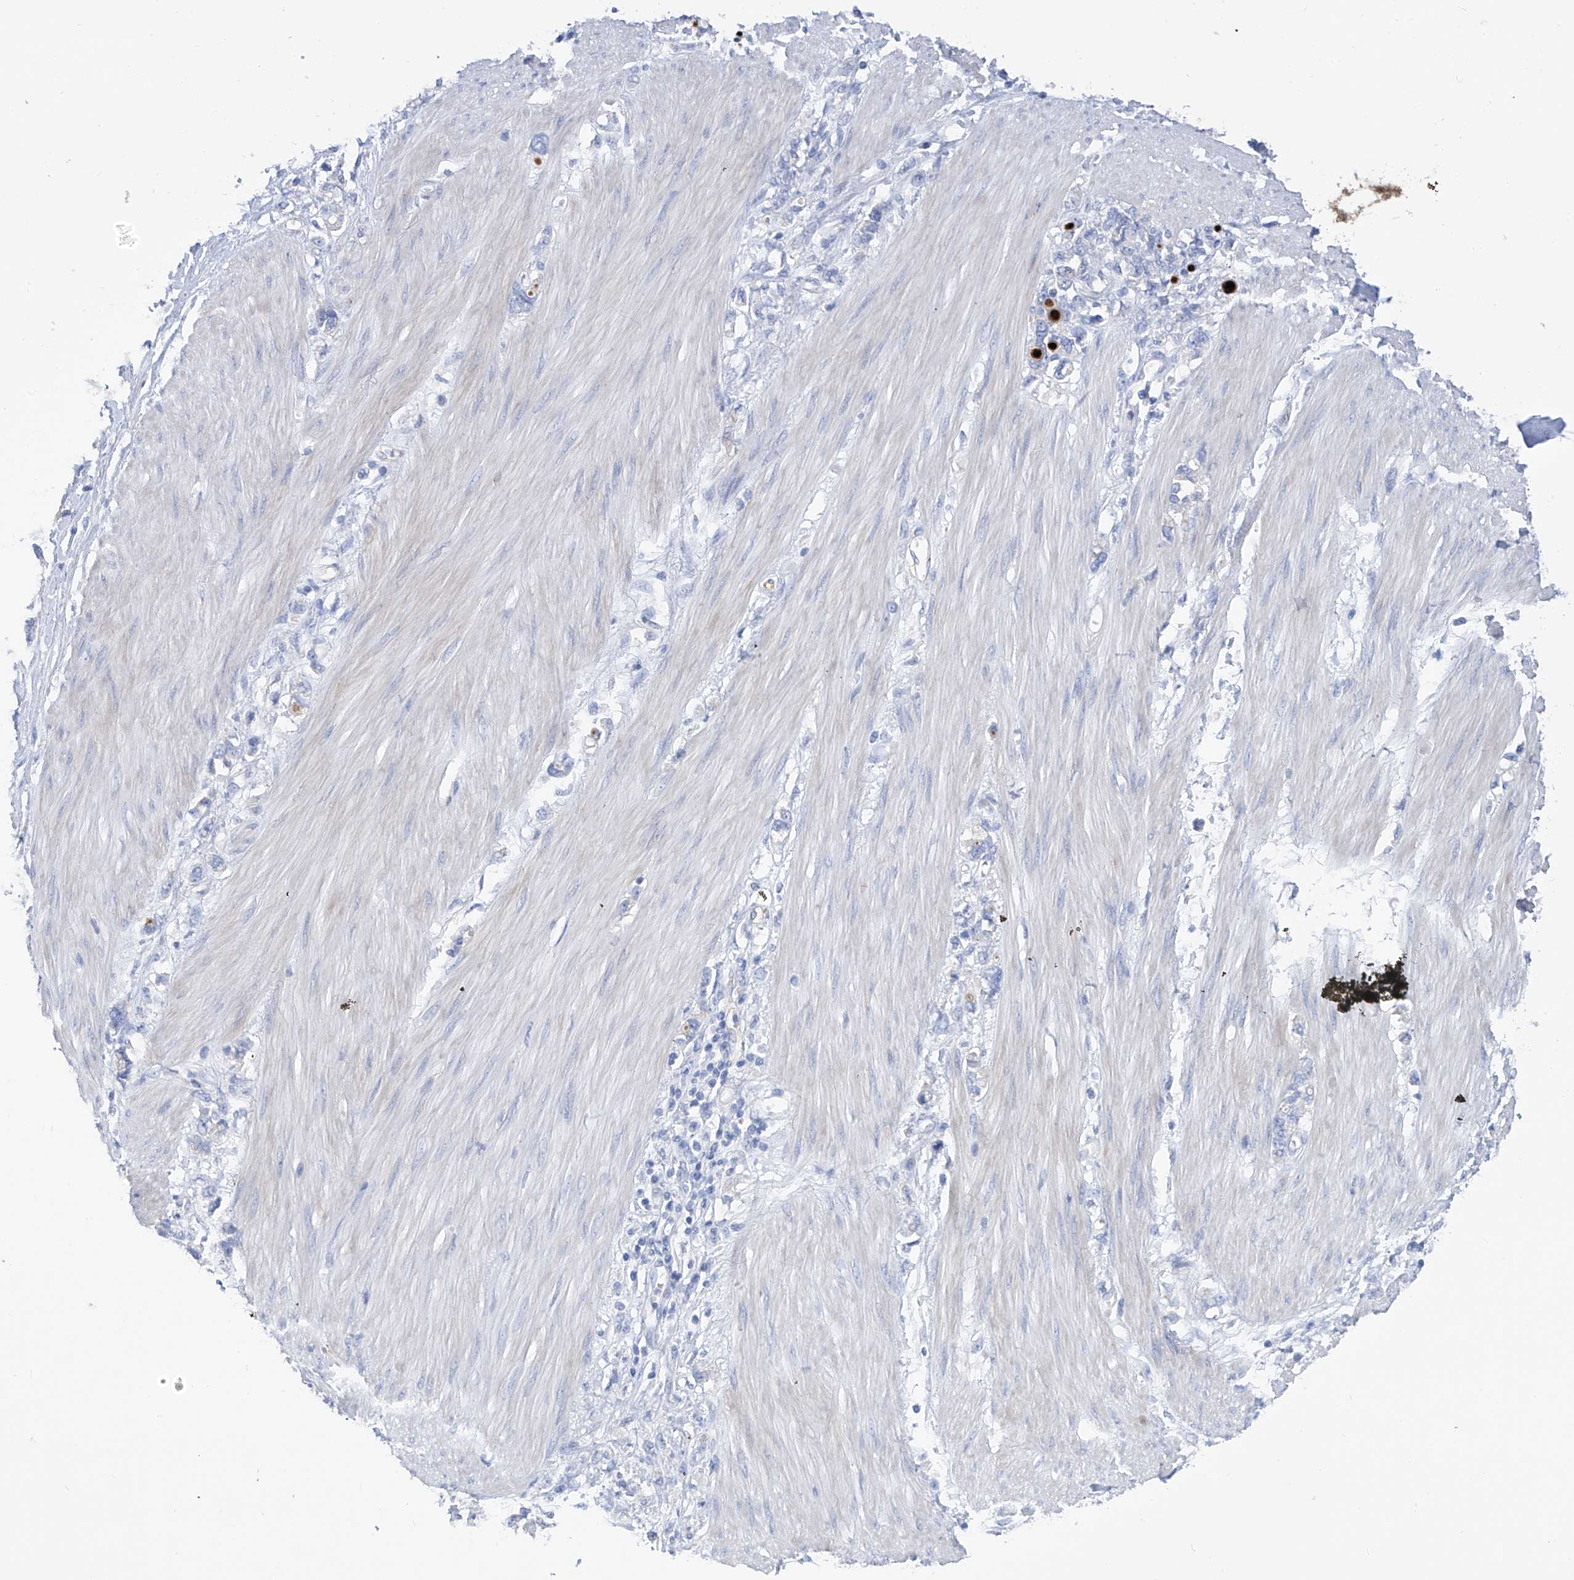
{"staining": {"intensity": "negative", "quantity": "none", "location": "none"}, "tissue": "stomach cancer", "cell_type": "Tumor cells", "image_type": "cancer", "snomed": [{"axis": "morphology", "description": "Adenocarcinoma, NOS"}, {"axis": "topography", "description": "Stomach"}], "caption": "The image displays no staining of tumor cells in stomach cancer (adenocarcinoma).", "gene": "ITGA9", "patient": {"sex": "female", "age": 76}}